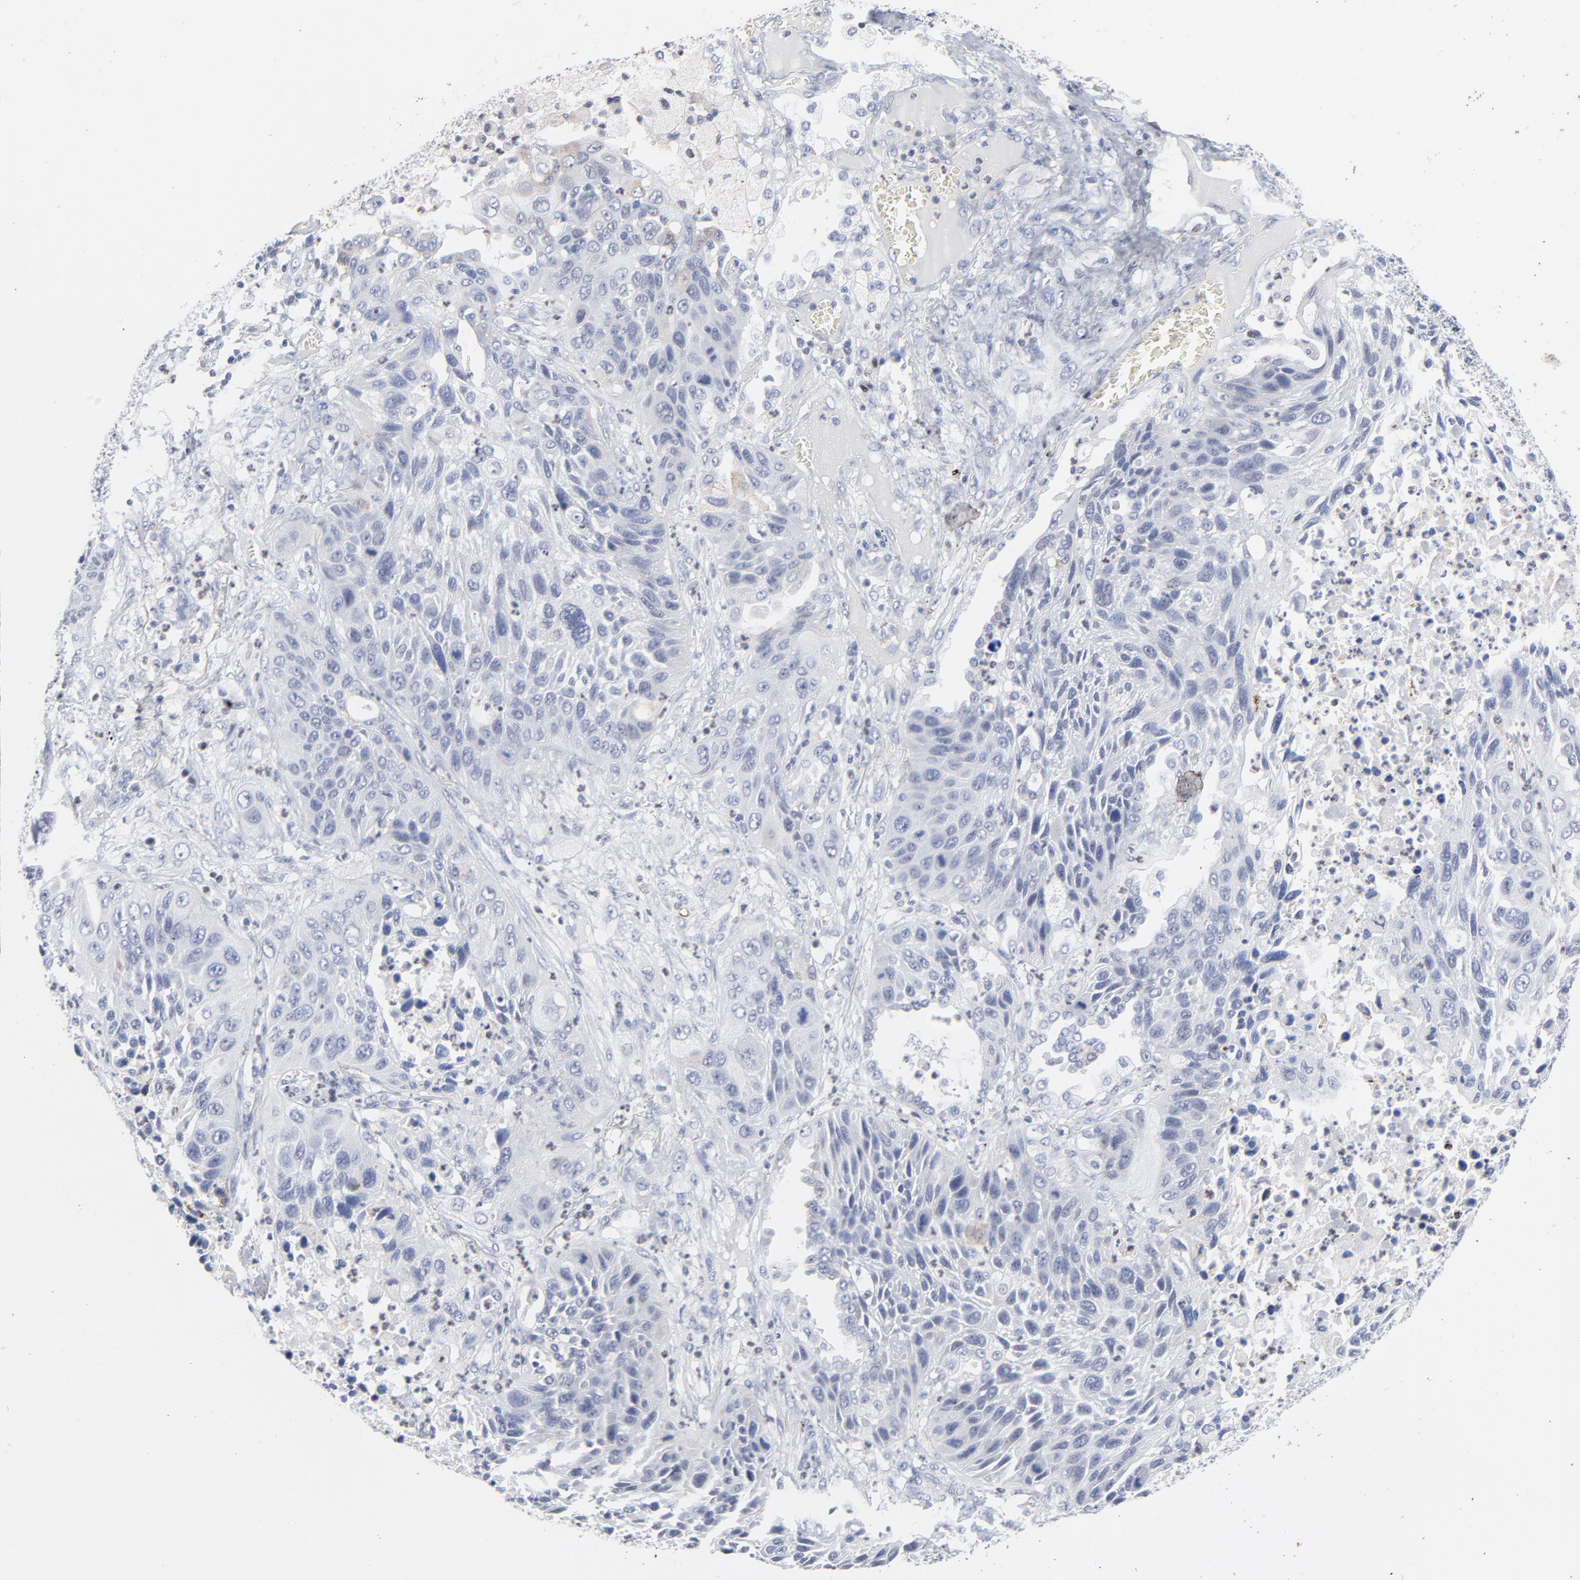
{"staining": {"intensity": "weak", "quantity": "<25%", "location": "cytoplasmic/membranous"}, "tissue": "lung cancer", "cell_type": "Tumor cells", "image_type": "cancer", "snomed": [{"axis": "morphology", "description": "Squamous cell carcinoma, NOS"}, {"axis": "topography", "description": "Lung"}], "caption": "Immunohistochemistry (IHC) photomicrograph of neoplastic tissue: lung cancer (squamous cell carcinoma) stained with DAB (3,3'-diaminobenzidine) shows no significant protein staining in tumor cells.", "gene": "AADAC", "patient": {"sex": "female", "age": 76}}